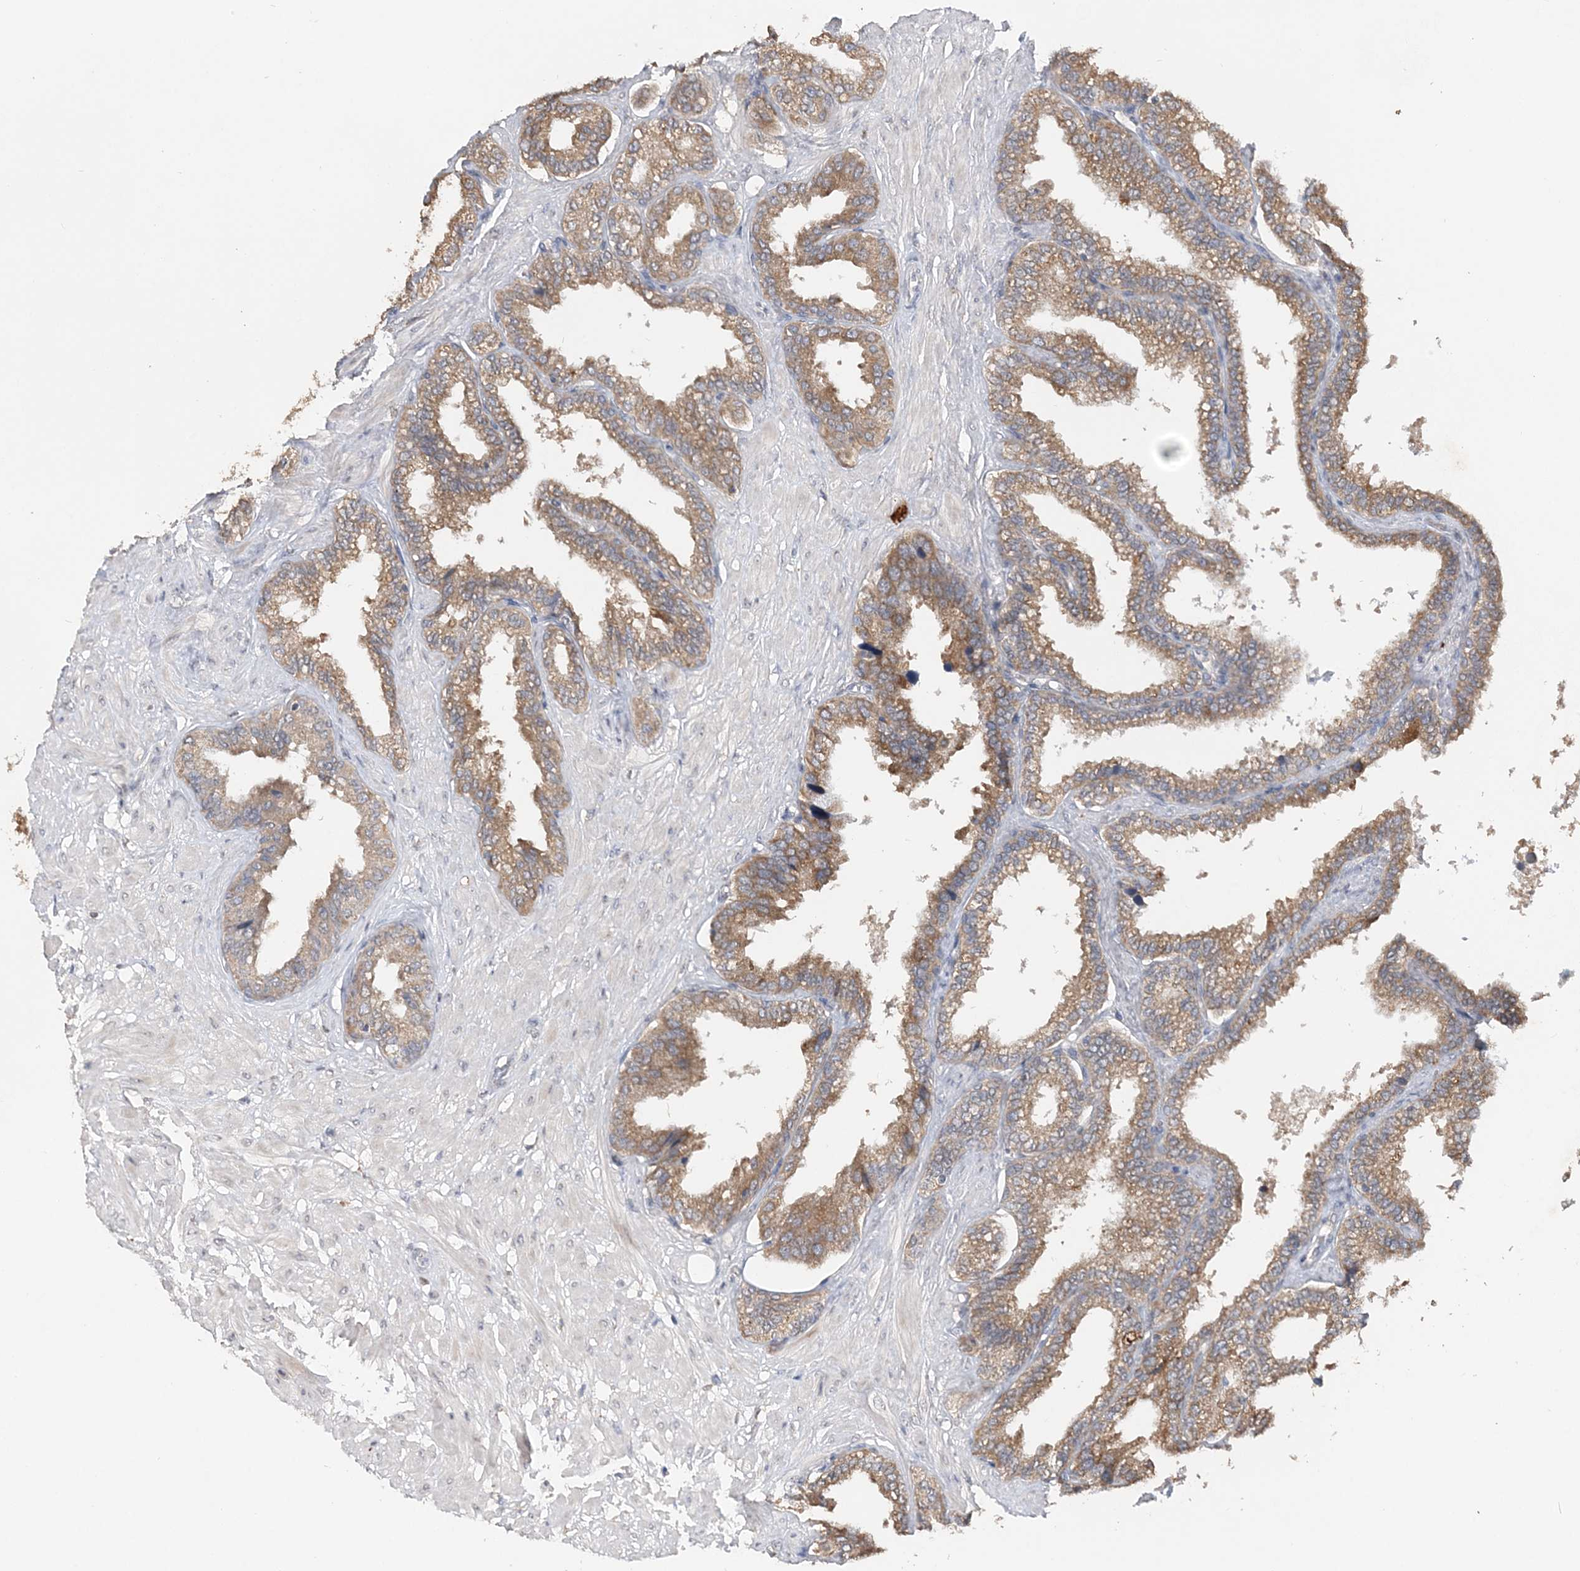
{"staining": {"intensity": "moderate", "quantity": ">75%", "location": "cytoplasmic/membranous"}, "tissue": "seminal vesicle", "cell_type": "Glandular cells", "image_type": "normal", "snomed": [{"axis": "morphology", "description": "Normal tissue, NOS"}, {"axis": "topography", "description": "Seminal veicle"}], "caption": "An IHC micrograph of unremarkable tissue is shown. Protein staining in brown labels moderate cytoplasmic/membranous positivity in seminal vesicle within glandular cells.", "gene": "RAB14", "patient": {"sex": "male", "age": 46}}